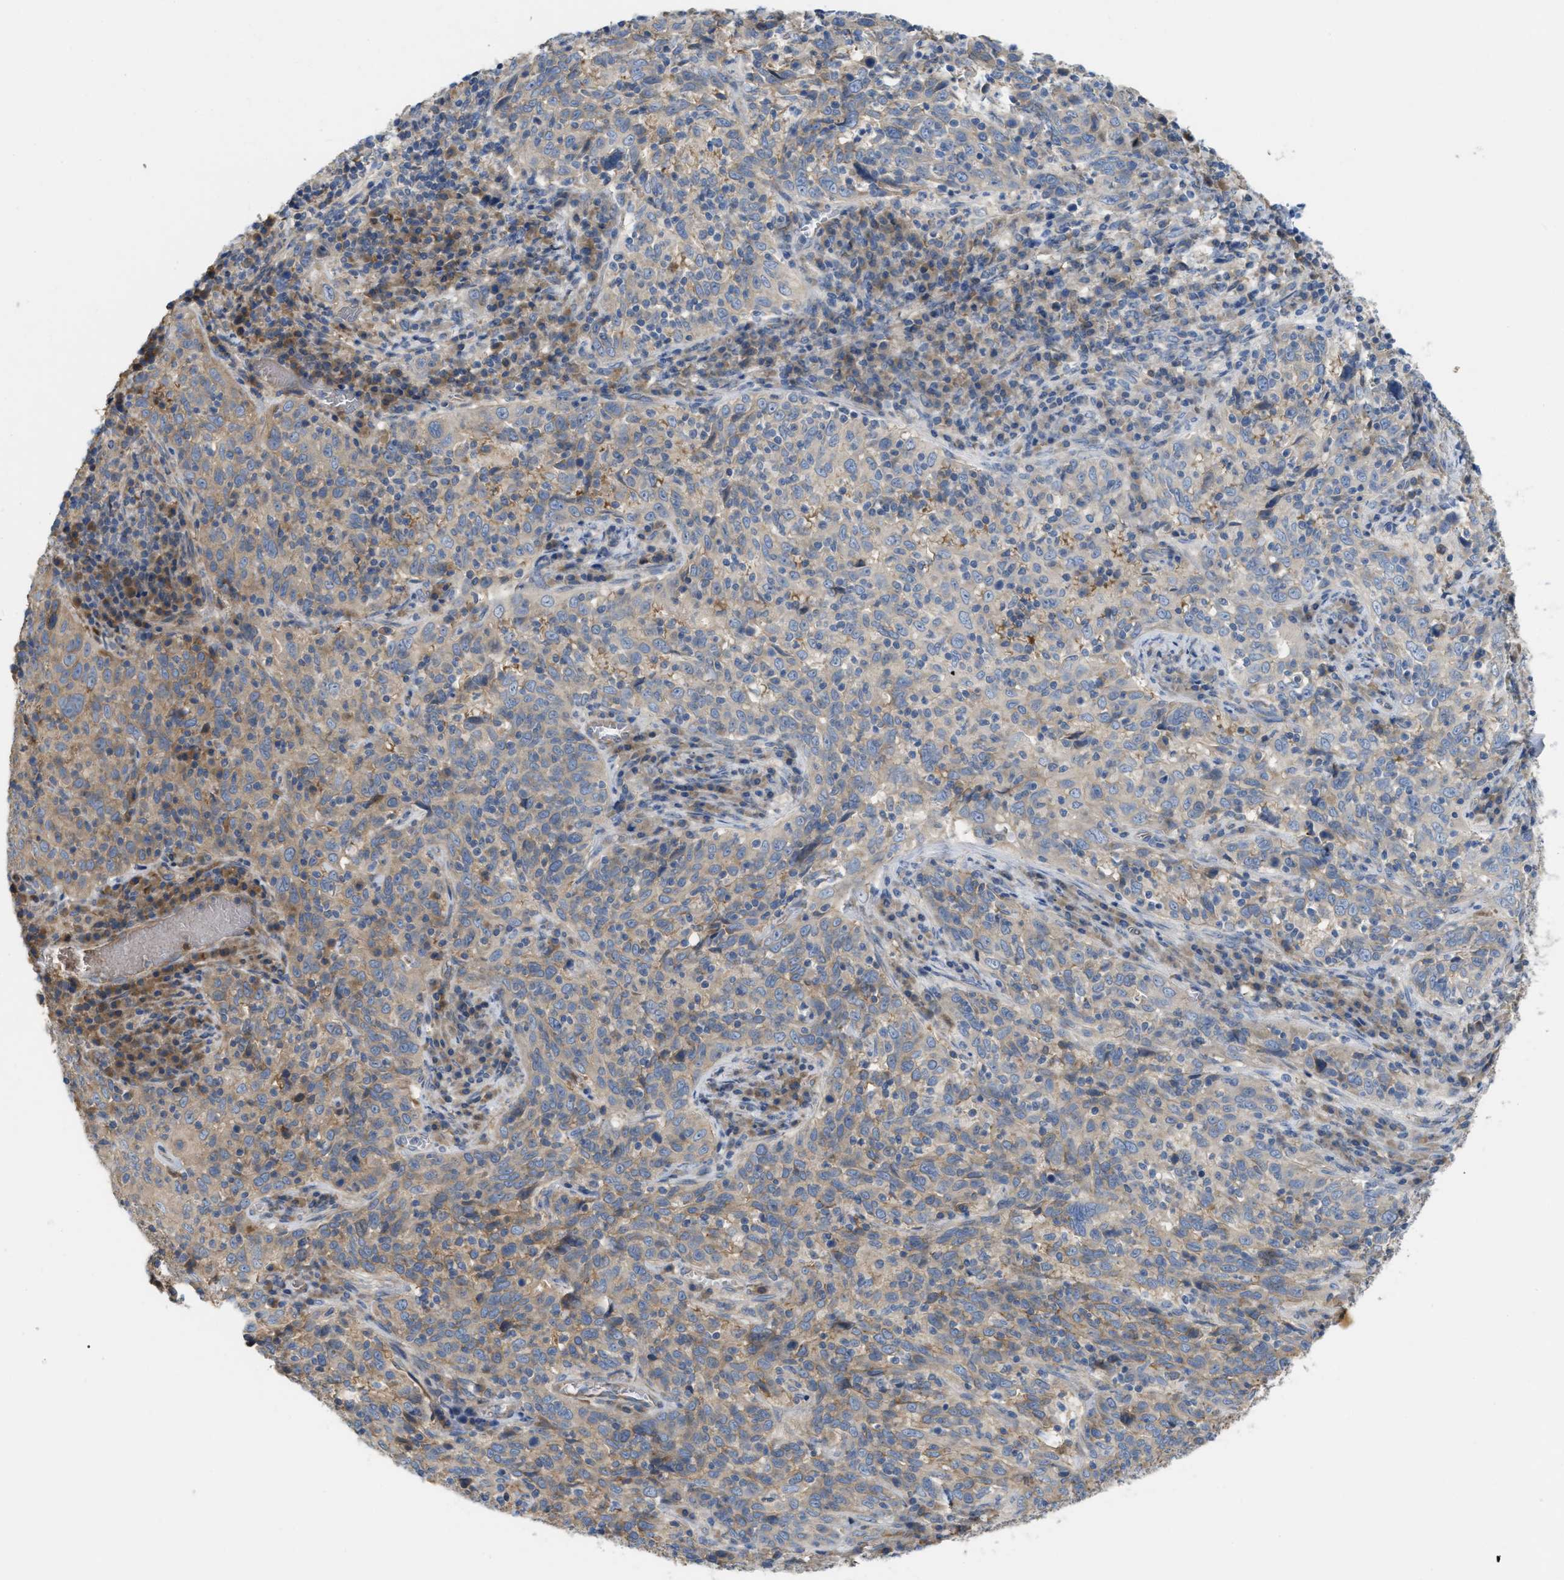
{"staining": {"intensity": "weak", "quantity": ">75%", "location": "cytoplasmic/membranous"}, "tissue": "cervical cancer", "cell_type": "Tumor cells", "image_type": "cancer", "snomed": [{"axis": "morphology", "description": "Squamous cell carcinoma, NOS"}, {"axis": "topography", "description": "Cervix"}], "caption": "Cervical cancer stained with a protein marker exhibits weak staining in tumor cells.", "gene": "DHX58", "patient": {"sex": "female", "age": 46}}